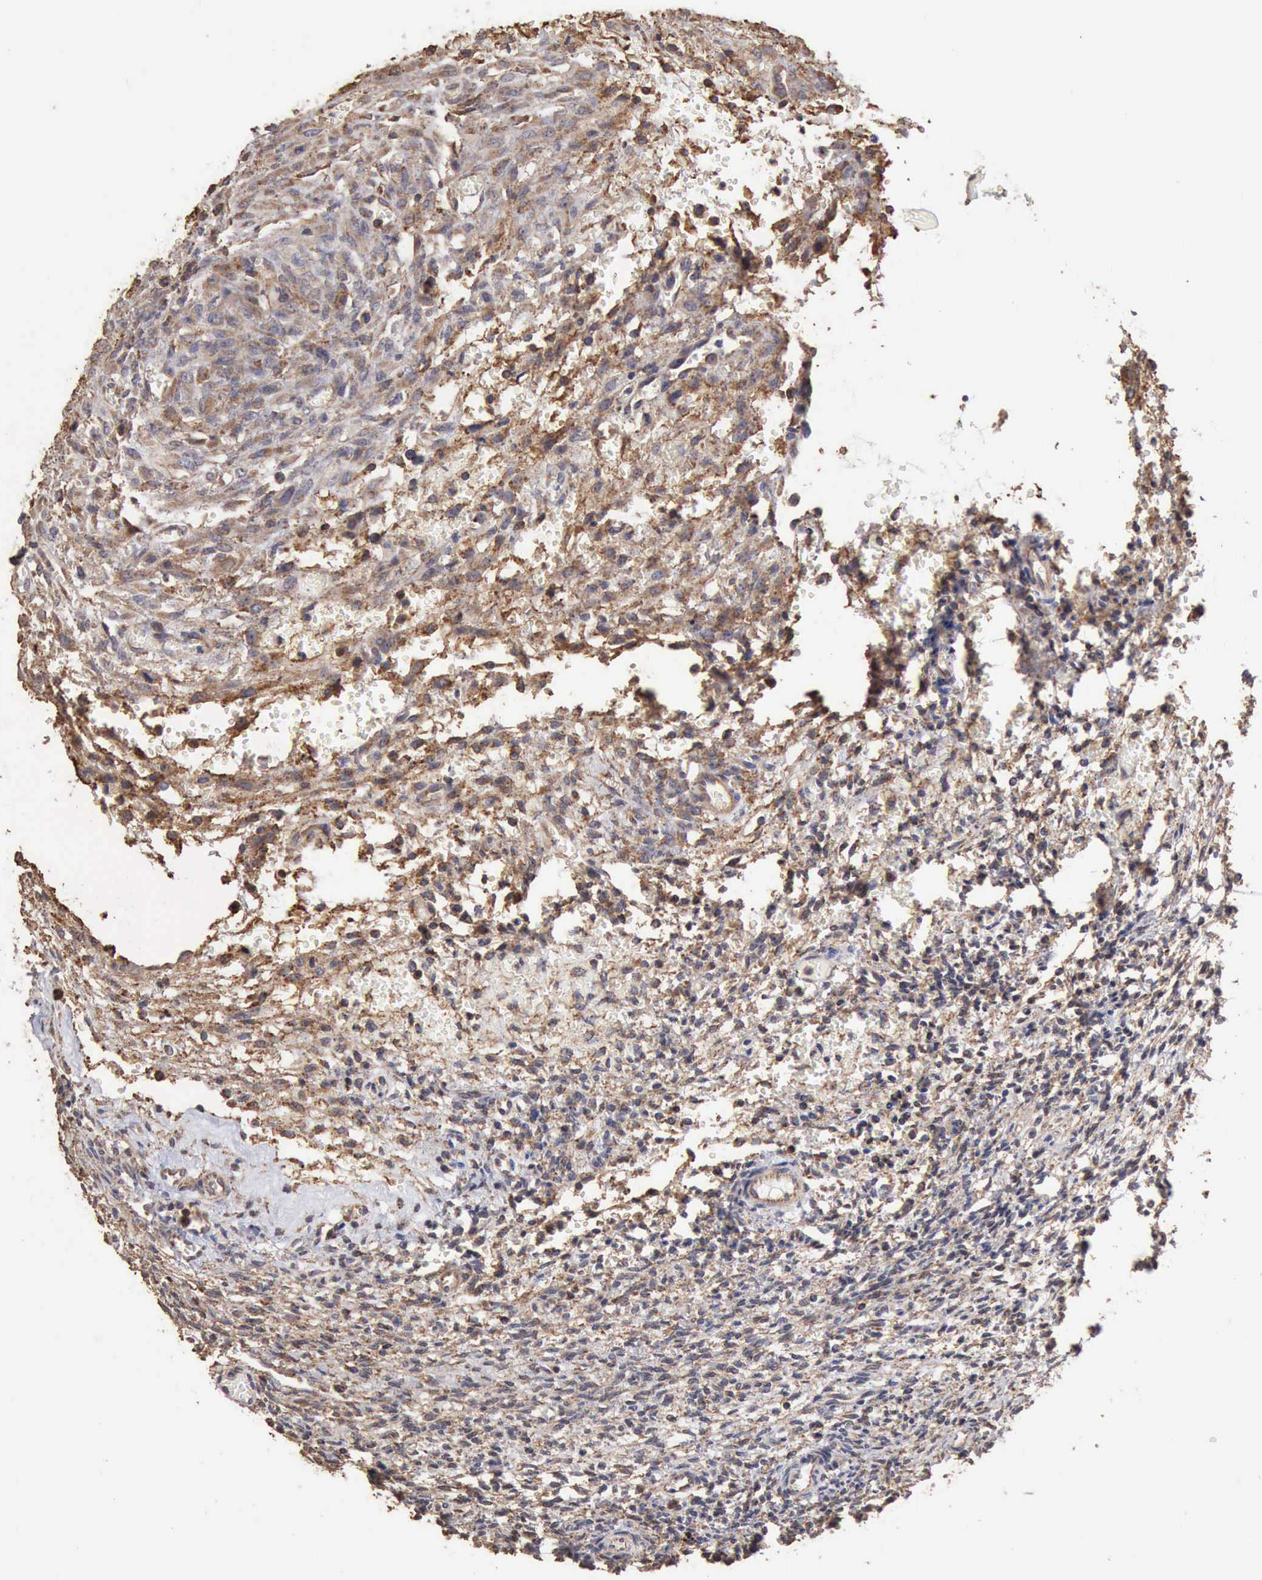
{"staining": {"intensity": "weak", "quantity": ">75%", "location": "cytoplasmic/membranous"}, "tissue": "ovary", "cell_type": "Follicle cells", "image_type": "normal", "snomed": [{"axis": "morphology", "description": "Normal tissue, NOS"}, {"axis": "topography", "description": "Ovary"}], "caption": "Protein expression analysis of normal human ovary reveals weak cytoplasmic/membranous positivity in approximately >75% of follicle cells. The staining was performed using DAB, with brown indicating positive protein expression. Nuclei are stained blue with hematoxylin.", "gene": "GPR101", "patient": {"sex": "female", "age": 39}}